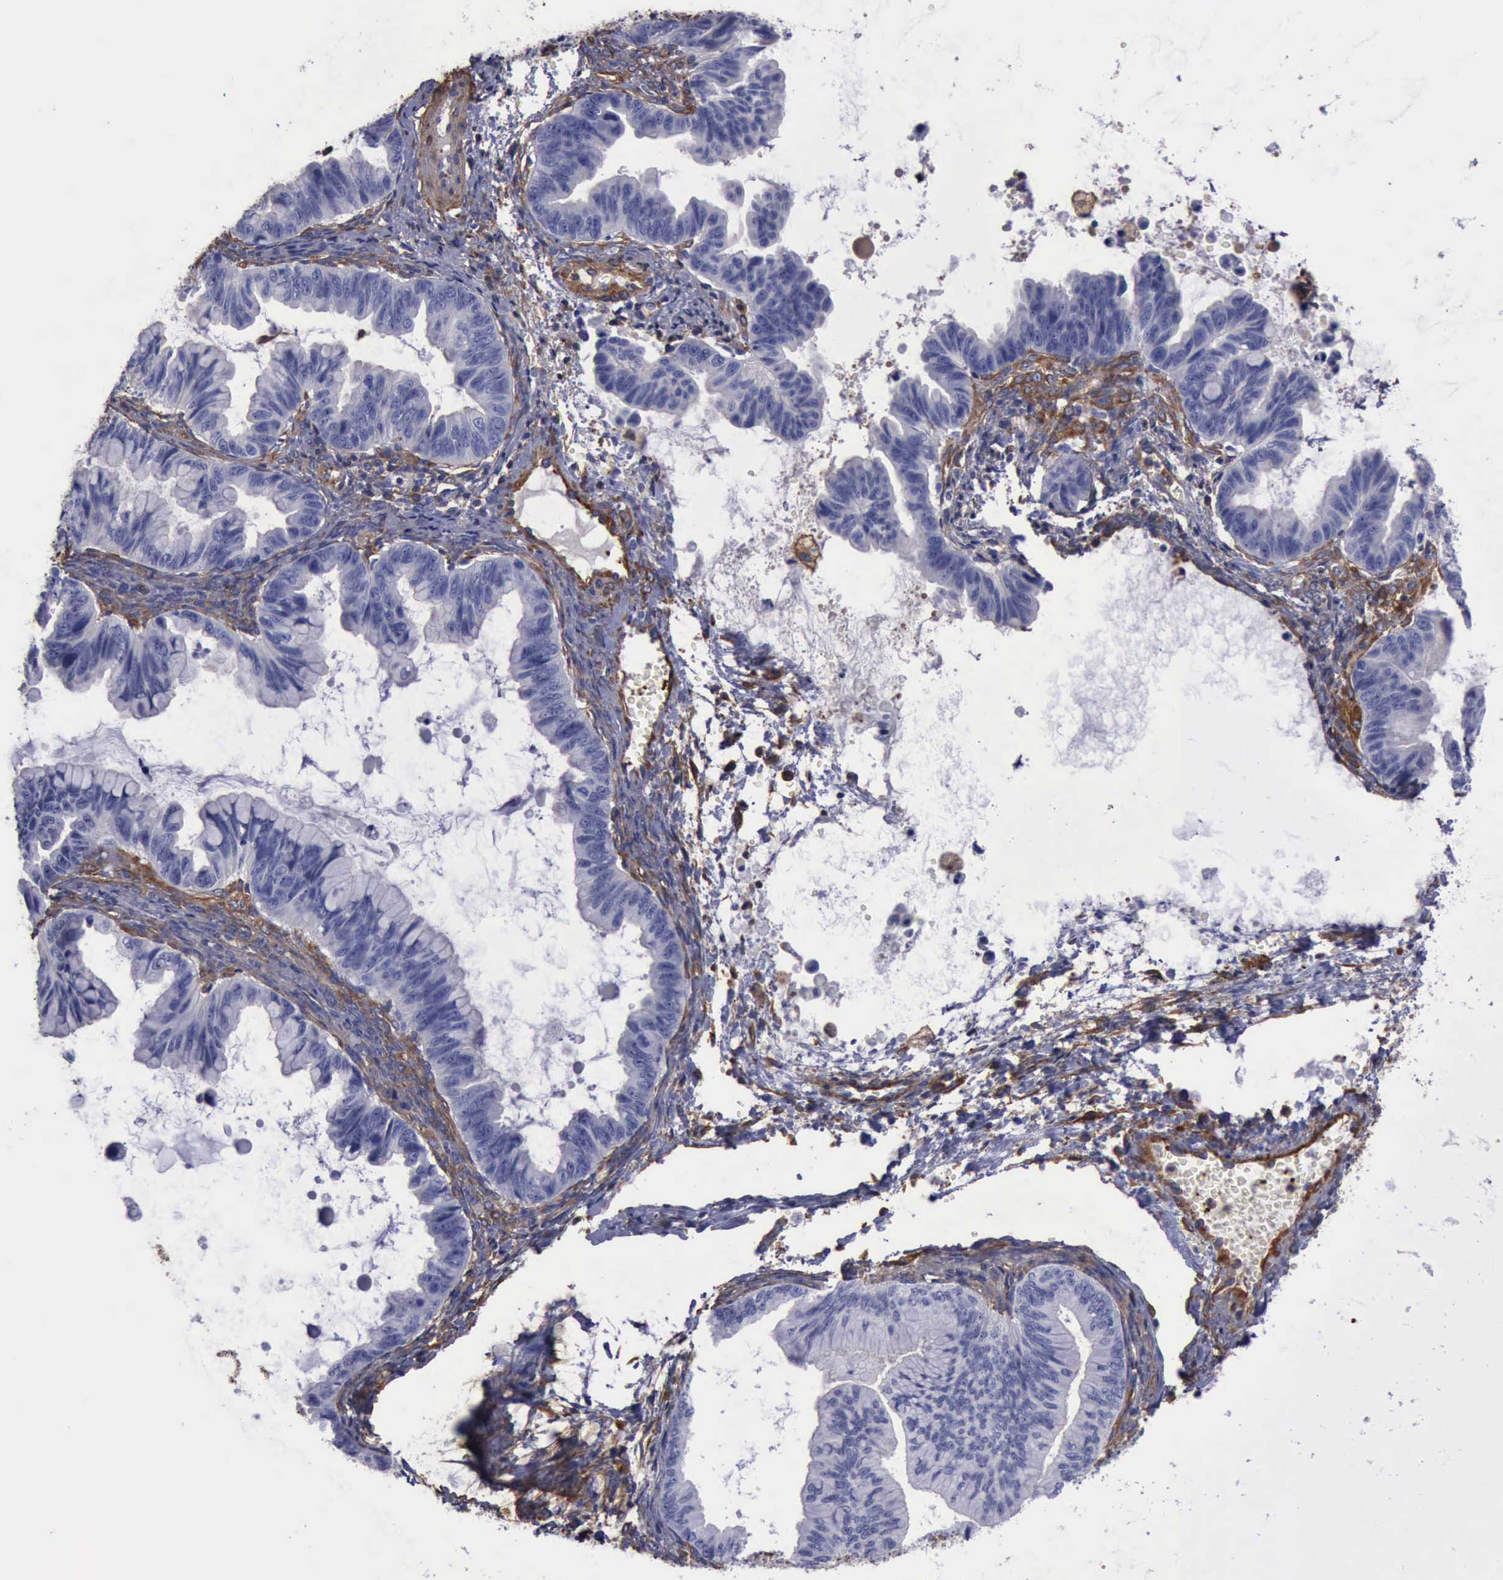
{"staining": {"intensity": "negative", "quantity": "none", "location": "none"}, "tissue": "ovarian cancer", "cell_type": "Tumor cells", "image_type": "cancer", "snomed": [{"axis": "morphology", "description": "Cystadenocarcinoma, mucinous, NOS"}, {"axis": "topography", "description": "Ovary"}], "caption": "DAB immunohistochemical staining of human ovarian cancer (mucinous cystadenocarcinoma) exhibits no significant staining in tumor cells. Nuclei are stained in blue.", "gene": "FLNA", "patient": {"sex": "female", "age": 36}}